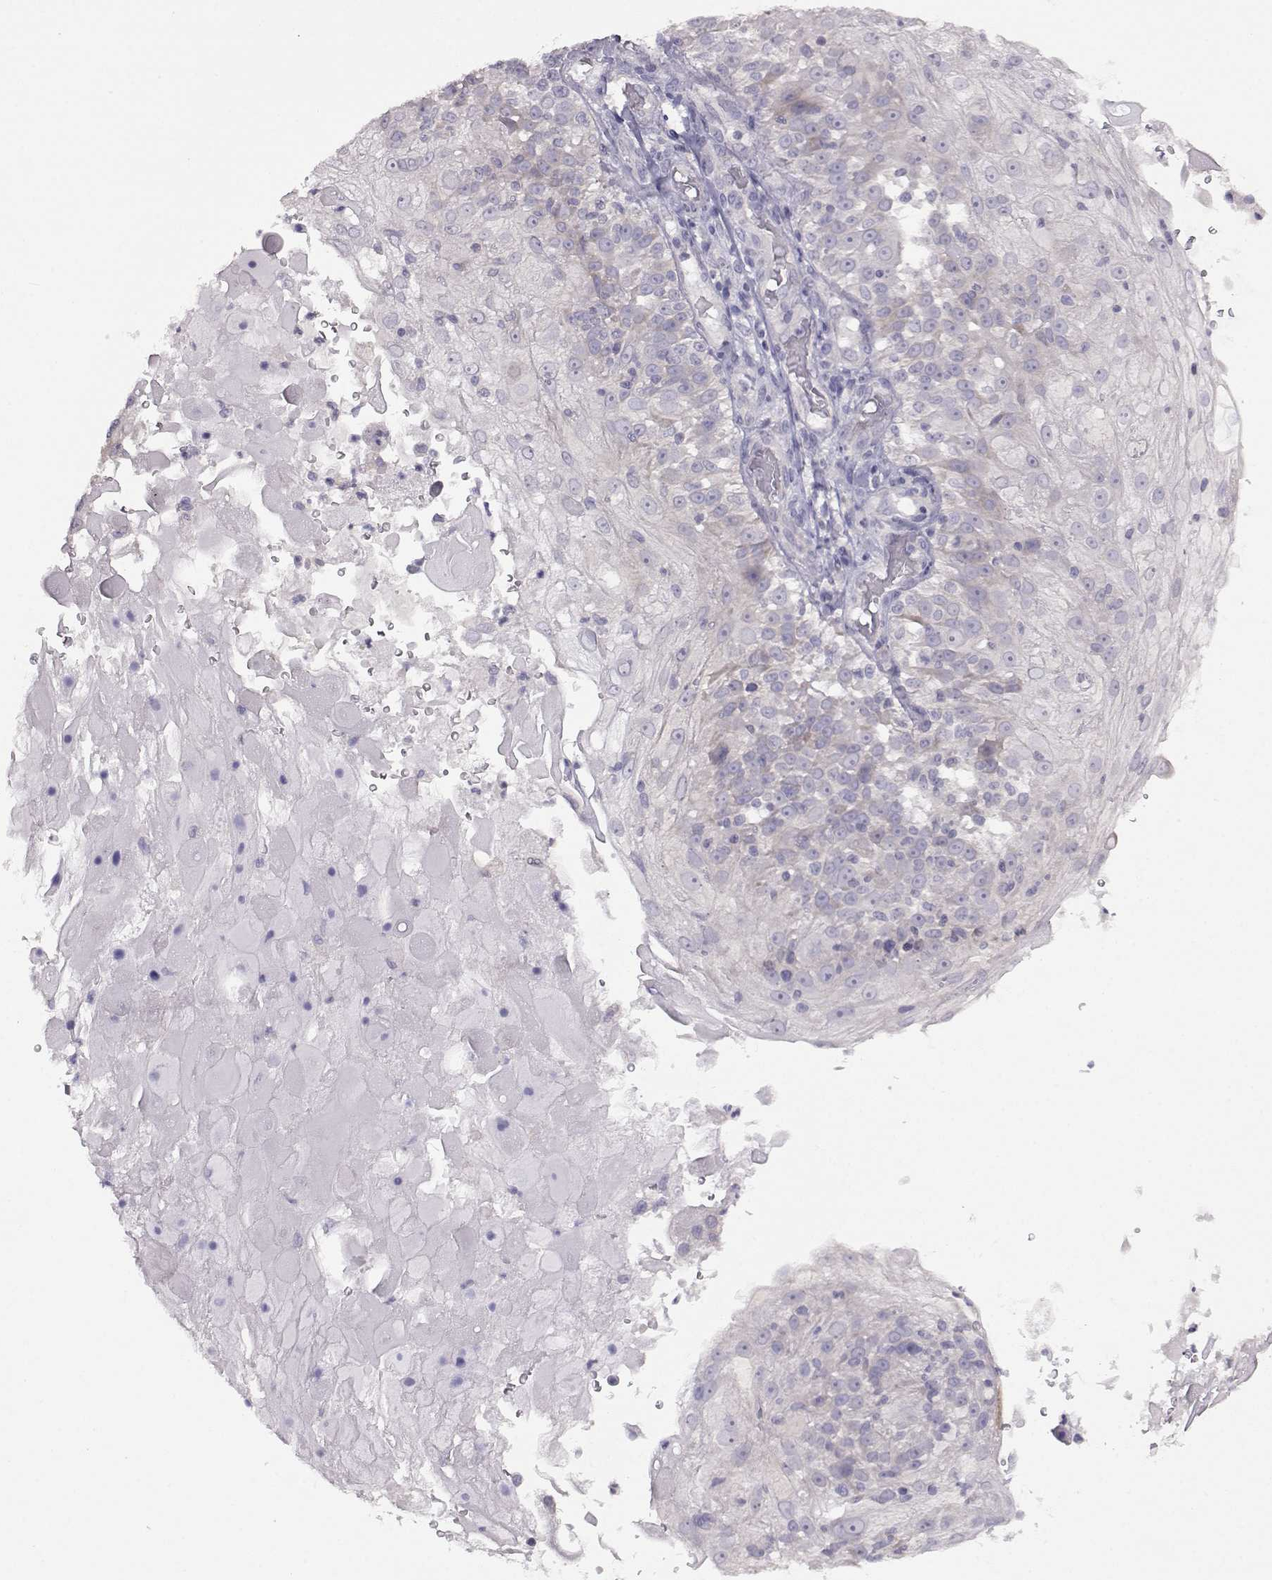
{"staining": {"intensity": "negative", "quantity": "none", "location": "none"}, "tissue": "skin cancer", "cell_type": "Tumor cells", "image_type": "cancer", "snomed": [{"axis": "morphology", "description": "Normal tissue, NOS"}, {"axis": "morphology", "description": "Squamous cell carcinoma, NOS"}, {"axis": "topography", "description": "Skin"}], "caption": "Tumor cells are negative for protein expression in human skin cancer.", "gene": "VGF", "patient": {"sex": "female", "age": 83}}